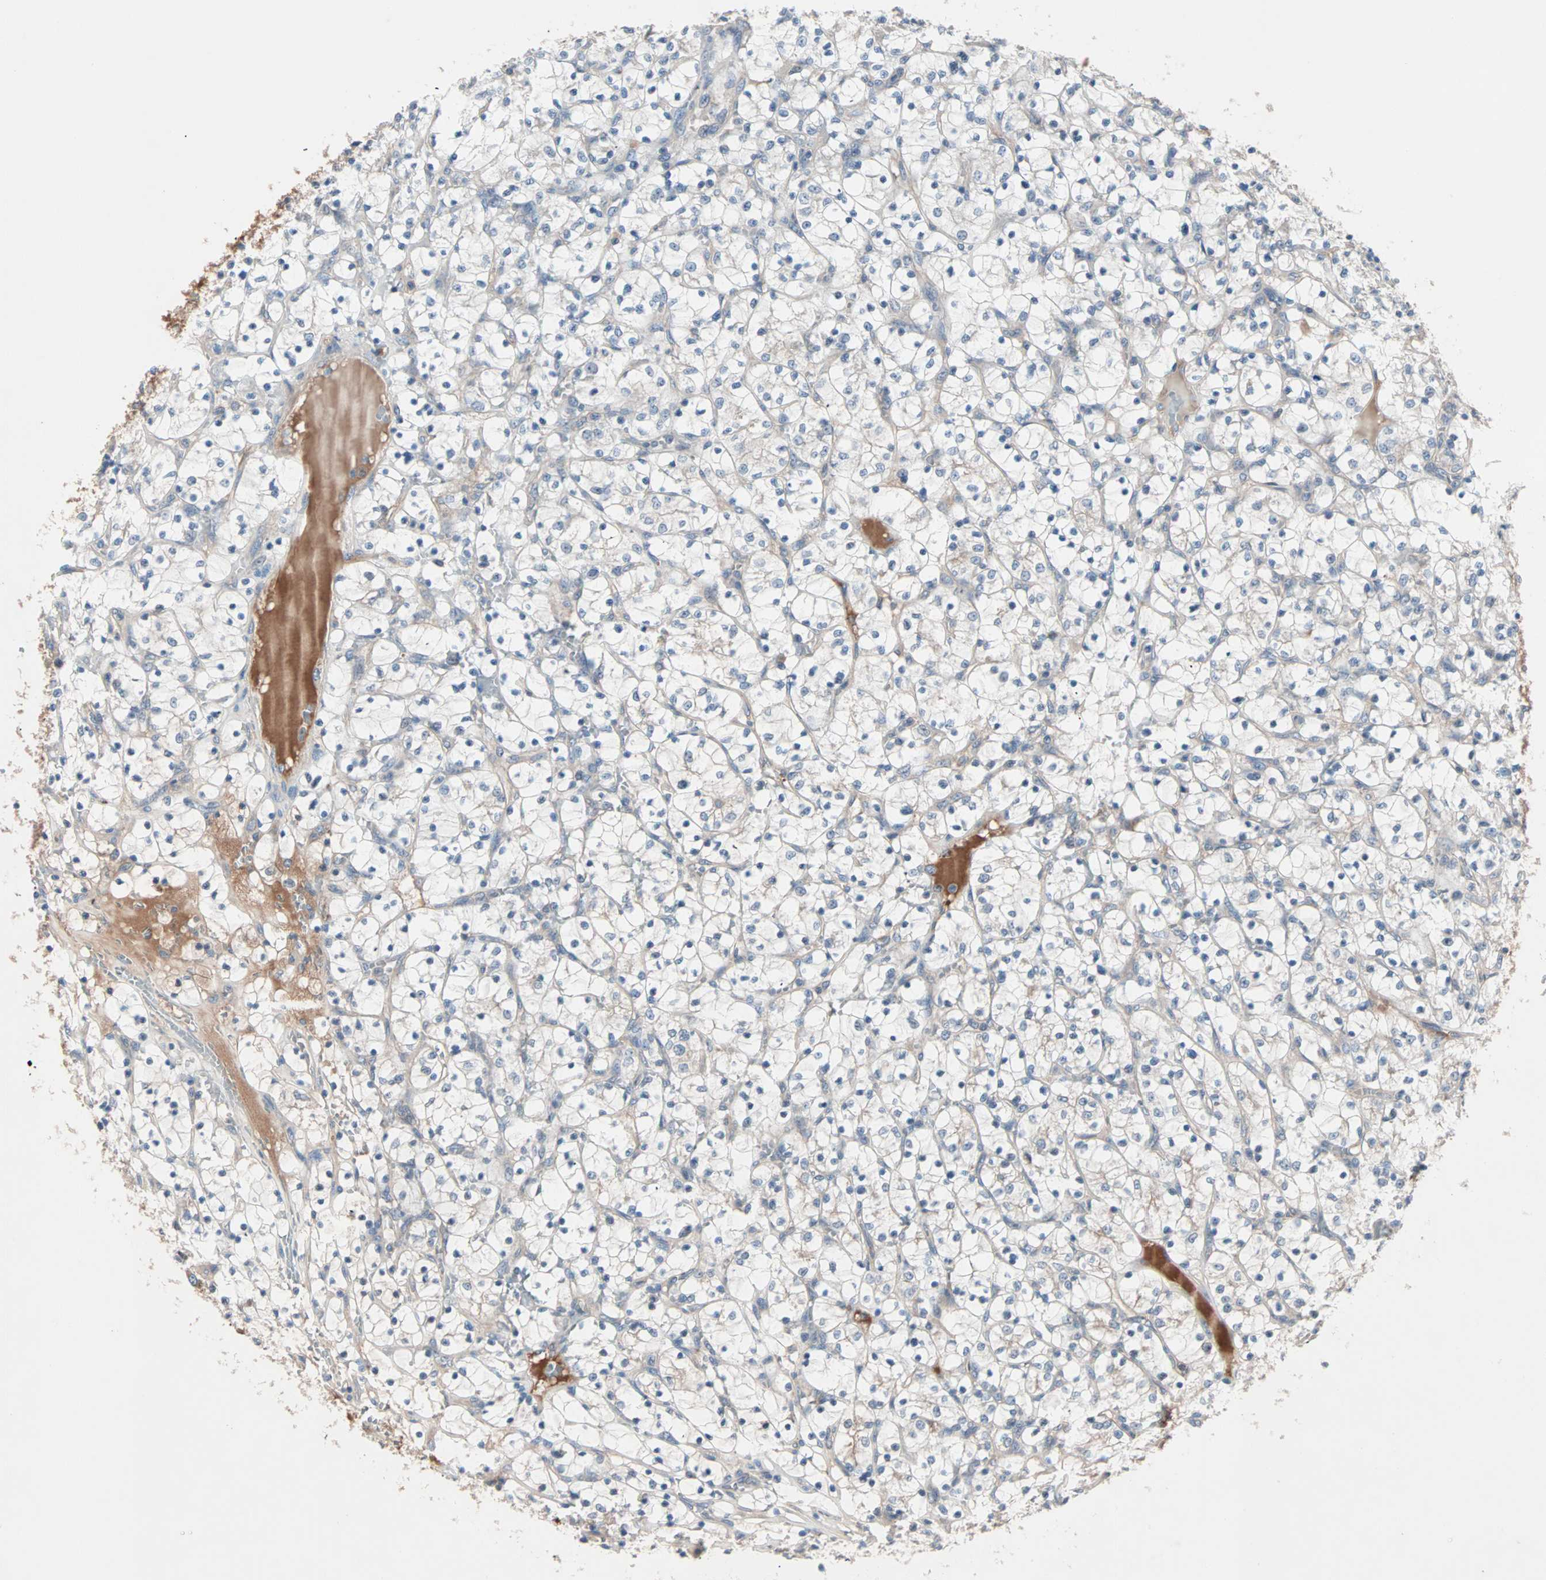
{"staining": {"intensity": "negative", "quantity": "none", "location": "none"}, "tissue": "renal cancer", "cell_type": "Tumor cells", "image_type": "cancer", "snomed": [{"axis": "morphology", "description": "Adenocarcinoma, NOS"}, {"axis": "topography", "description": "Kidney"}], "caption": "Renal cancer (adenocarcinoma) stained for a protein using immunohistochemistry (IHC) reveals no staining tumor cells.", "gene": "CAD", "patient": {"sex": "female", "age": 69}}